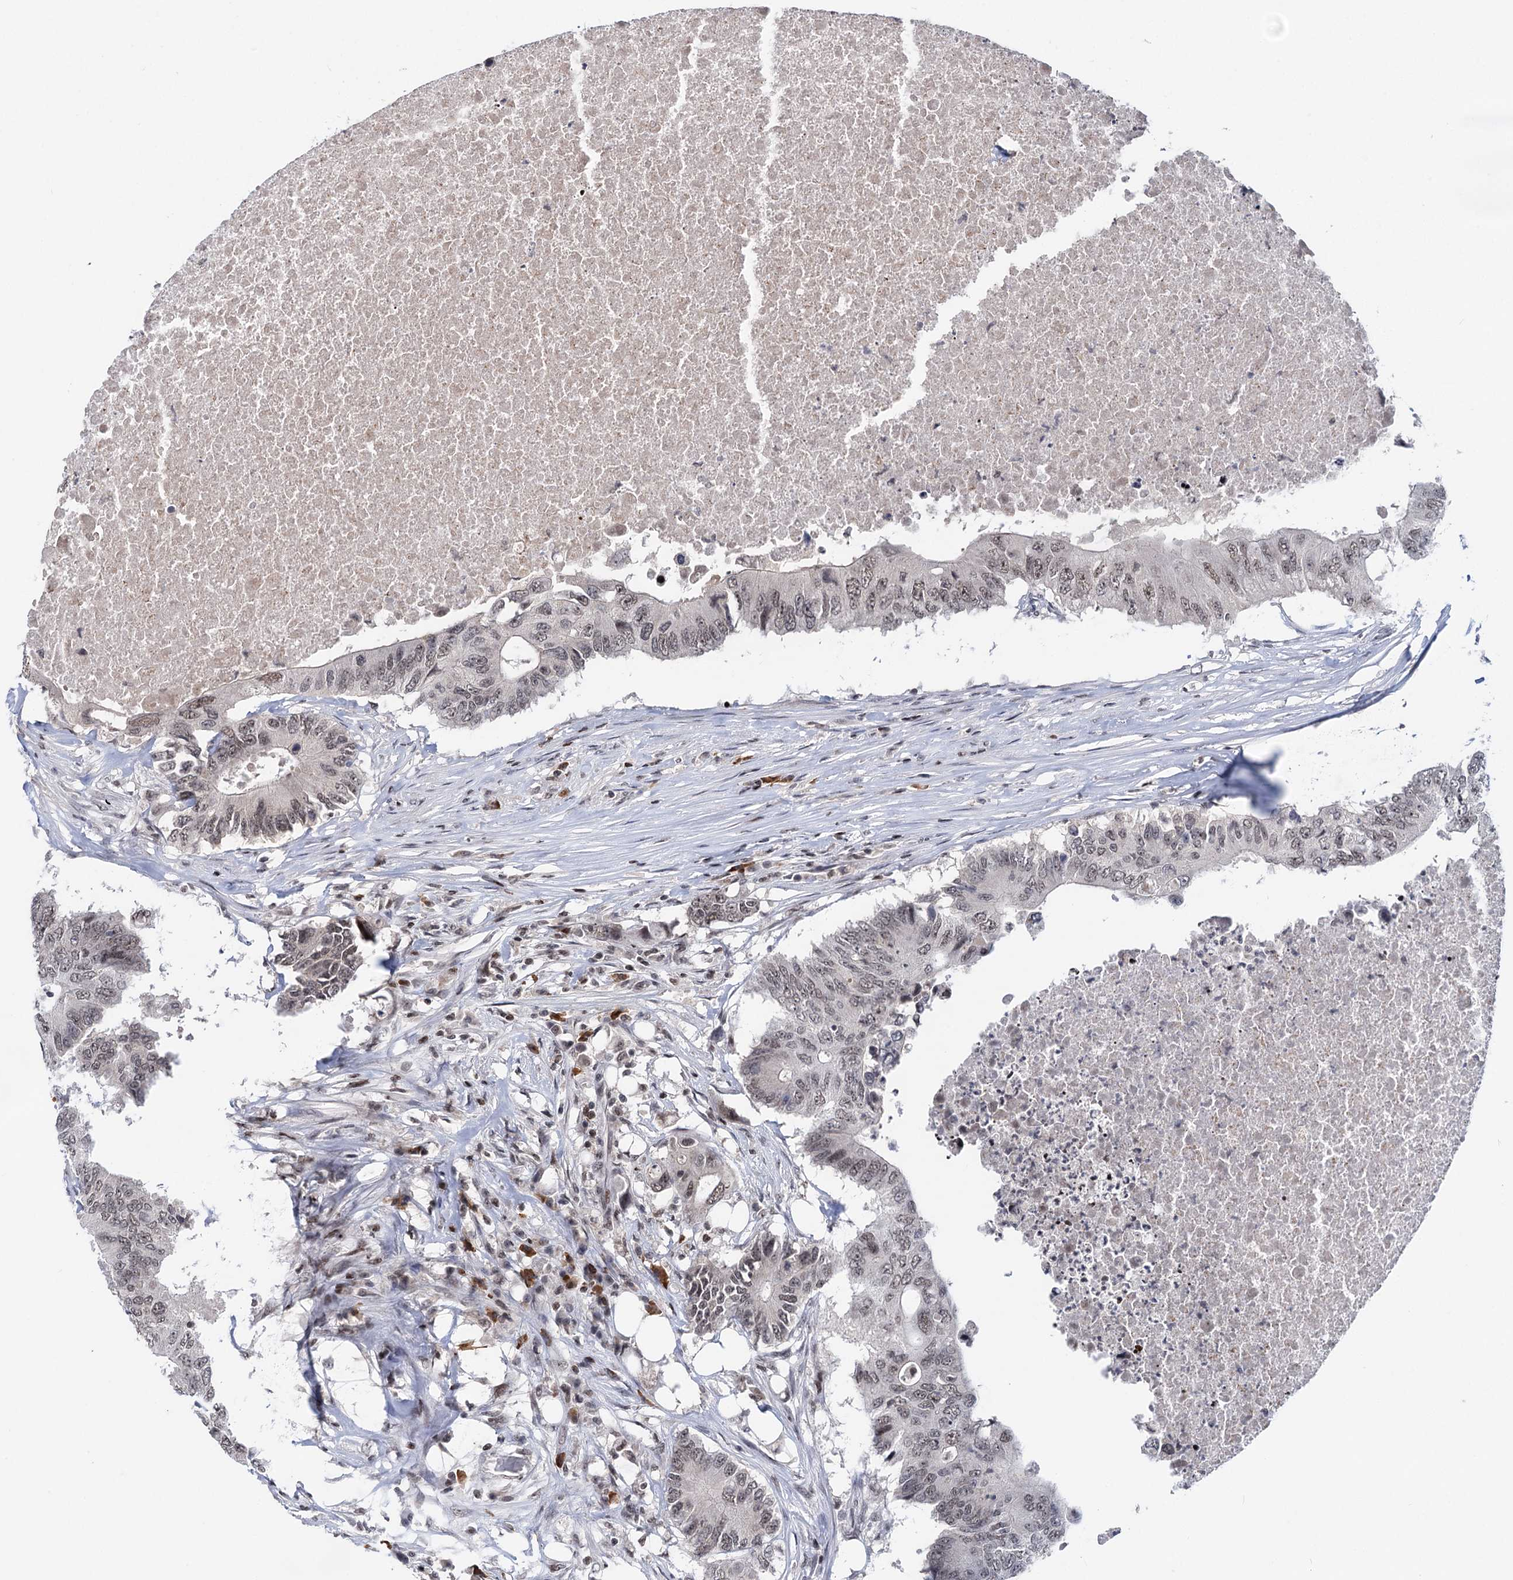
{"staining": {"intensity": "negative", "quantity": "none", "location": "none"}, "tissue": "colorectal cancer", "cell_type": "Tumor cells", "image_type": "cancer", "snomed": [{"axis": "morphology", "description": "Adenocarcinoma, NOS"}, {"axis": "topography", "description": "Colon"}], "caption": "The histopathology image exhibits no significant staining in tumor cells of colorectal cancer.", "gene": "ZCCHC10", "patient": {"sex": "male", "age": 71}}